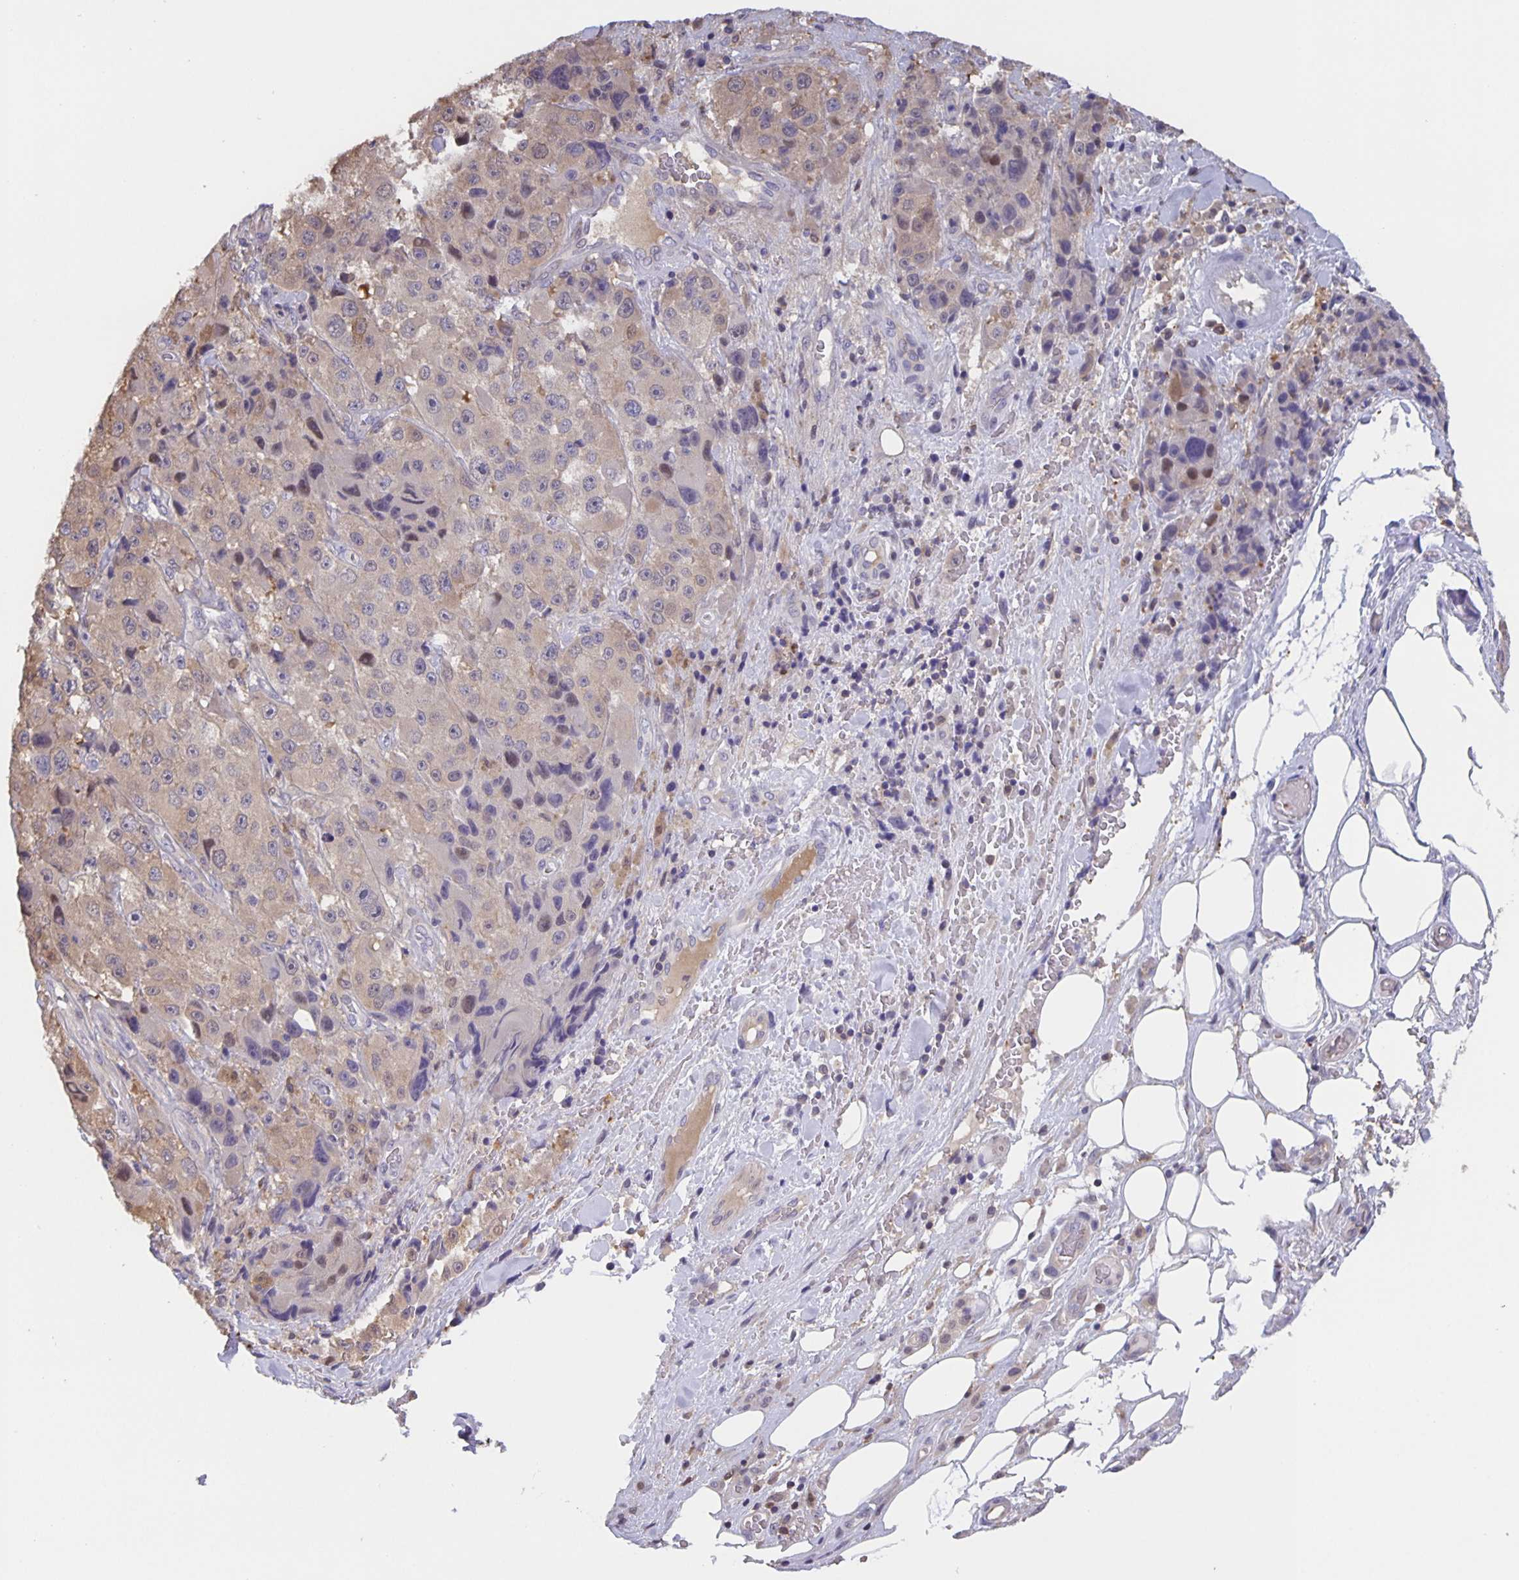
{"staining": {"intensity": "weak", "quantity": "<25%", "location": "cytoplasmic/membranous"}, "tissue": "melanoma", "cell_type": "Tumor cells", "image_type": "cancer", "snomed": [{"axis": "morphology", "description": "Malignant melanoma, Metastatic site"}, {"axis": "topography", "description": "Lymph node"}], "caption": "Immunohistochemistry photomicrograph of malignant melanoma (metastatic site) stained for a protein (brown), which displays no expression in tumor cells.", "gene": "MARCHF6", "patient": {"sex": "male", "age": 62}}